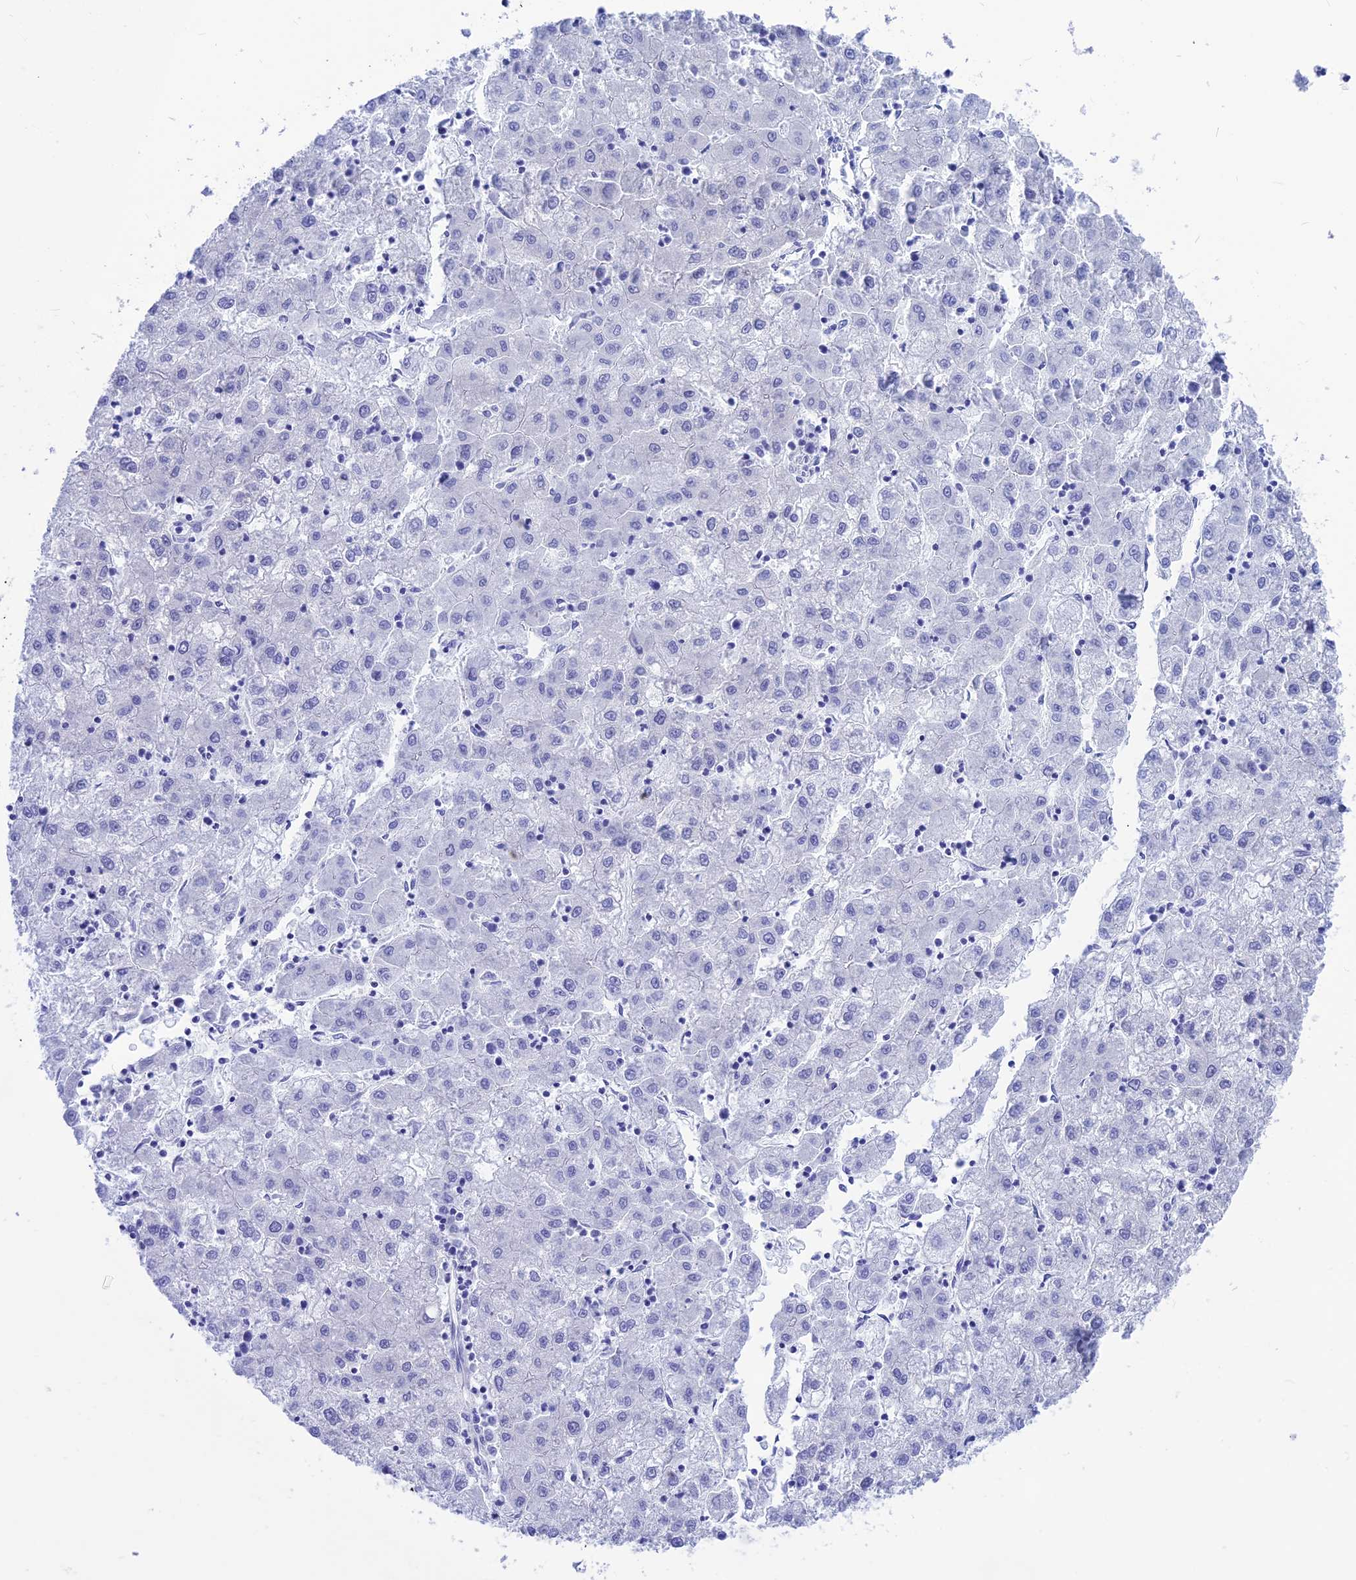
{"staining": {"intensity": "negative", "quantity": "none", "location": "none"}, "tissue": "liver cancer", "cell_type": "Tumor cells", "image_type": "cancer", "snomed": [{"axis": "morphology", "description": "Carcinoma, Hepatocellular, NOS"}, {"axis": "topography", "description": "Liver"}], "caption": "An IHC photomicrograph of hepatocellular carcinoma (liver) is shown. There is no staining in tumor cells of hepatocellular carcinoma (liver).", "gene": "GNGT2", "patient": {"sex": "male", "age": 72}}